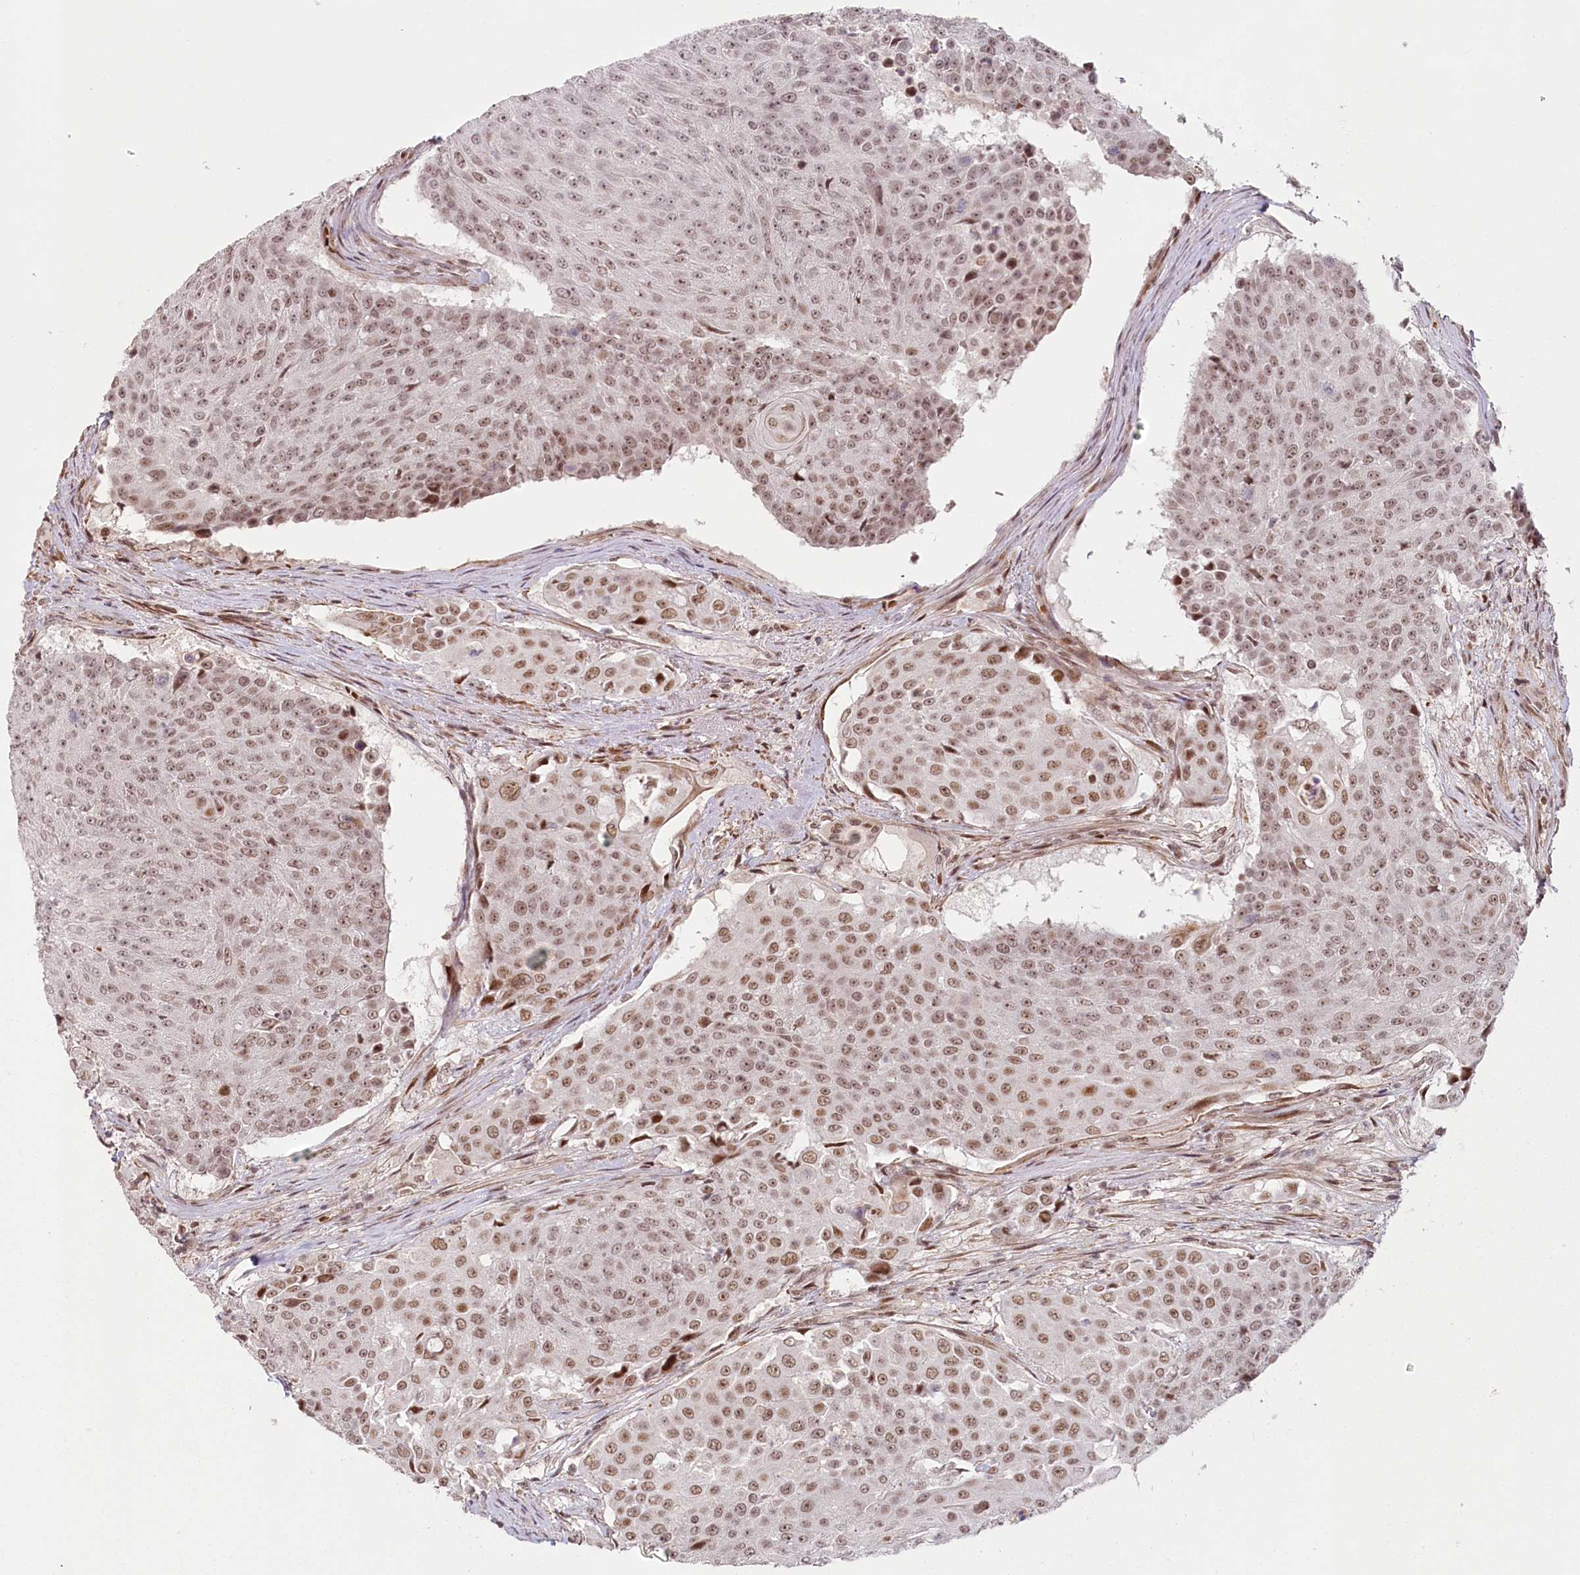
{"staining": {"intensity": "moderate", "quantity": ">75%", "location": "nuclear"}, "tissue": "urothelial cancer", "cell_type": "Tumor cells", "image_type": "cancer", "snomed": [{"axis": "morphology", "description": "Urothelial carcinoma, High grade"}, {"axis": "topography", "description": "Urinary bladder"}], "caption": "Urothelial cancer stained with a brown dye exhibits moderate nuclear positive expression in about >75% of tumor cells.", "gene": "FAM204A", "patient": {"sex": "female", "age": 63}}